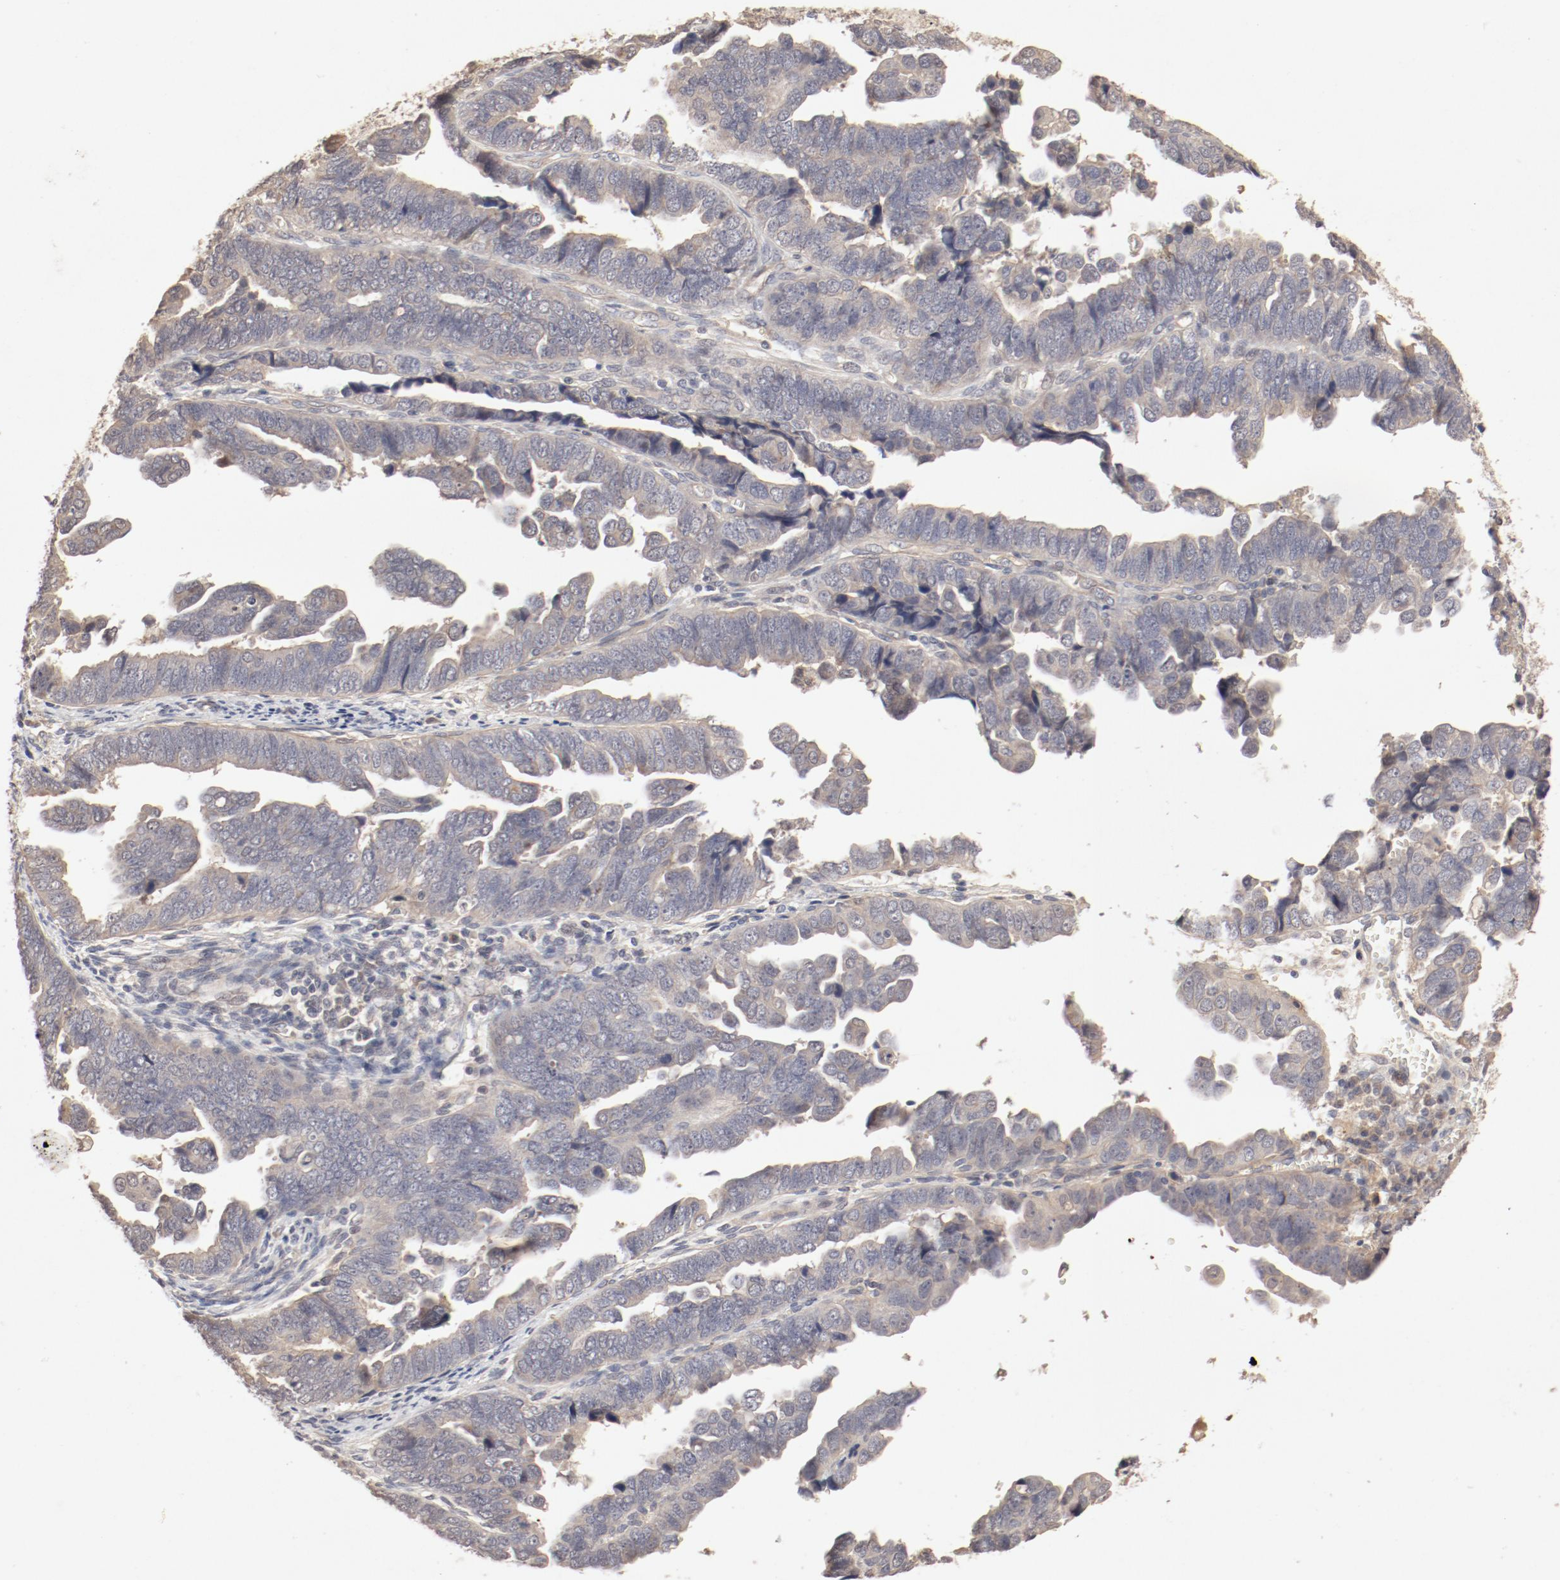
{"staining": {"intensity": "moderate", "quantity": ">75%", "location": "cytoplasmic/membranous"}, "tissue": "endometrial cancer", "cell_type": "Tumor cells", "image_type": "cancer", "snomed": [{"axis": "morphology", "description": "Adenocarcinoma, NOS"}, {"axis": "topography", "description": "Endometrium"}], "caption": "A brown stain labels moderate cytoplasmic/membranous expression of a protein in human endometrial cancer (adenocarcinoma) tumor cells.", "gene": "IL3RA", "patient": {"sex": "female", "age": 75}}